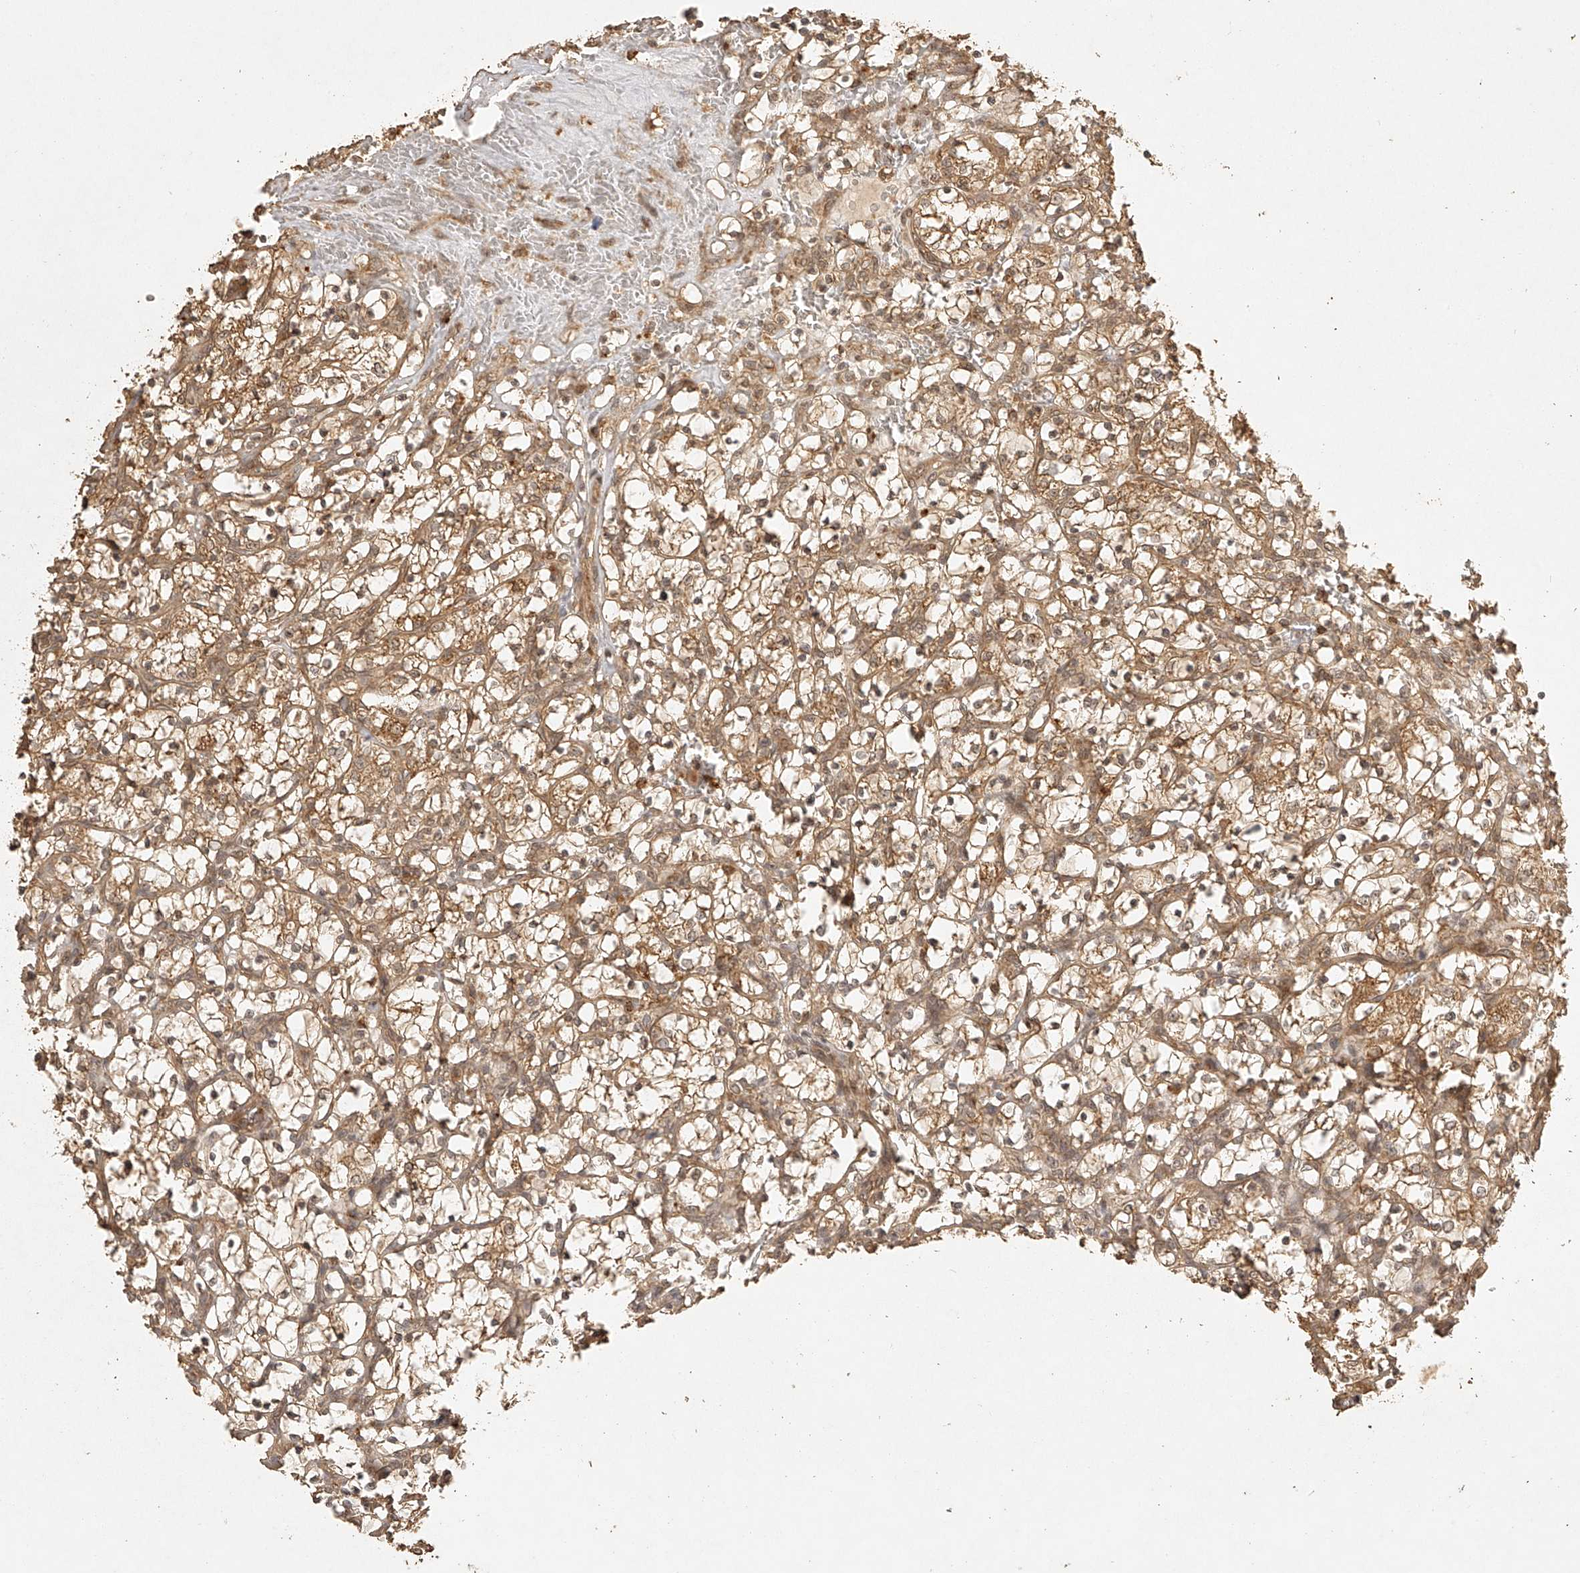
{"staining": {"intensity": "moderate", "quantity": ">75%", "location": "cytoplasmic/membranous"}, "tissue": "renal cancer", "cell_type": "Tumor cells", "image_type": "cancer", "snomed": [{"axis": "morphology", "description": "Adenocarcinoma, NOS"}, {"axis": "topography", "description": "Kidney"}], "caption": "Immunohistochemistry (IHC) image of neoplastic tissue: human renal cancer stained using immunohistochemistry (IHC) shows medium levels of moderate protein expression localized specifically in the cytoplasmic/membranous of tumor cells, appearing as a cytoplasmic/membranous brown color.", "gene": "BCL2L11", "patient": {"sex": "female", "age": 69}}